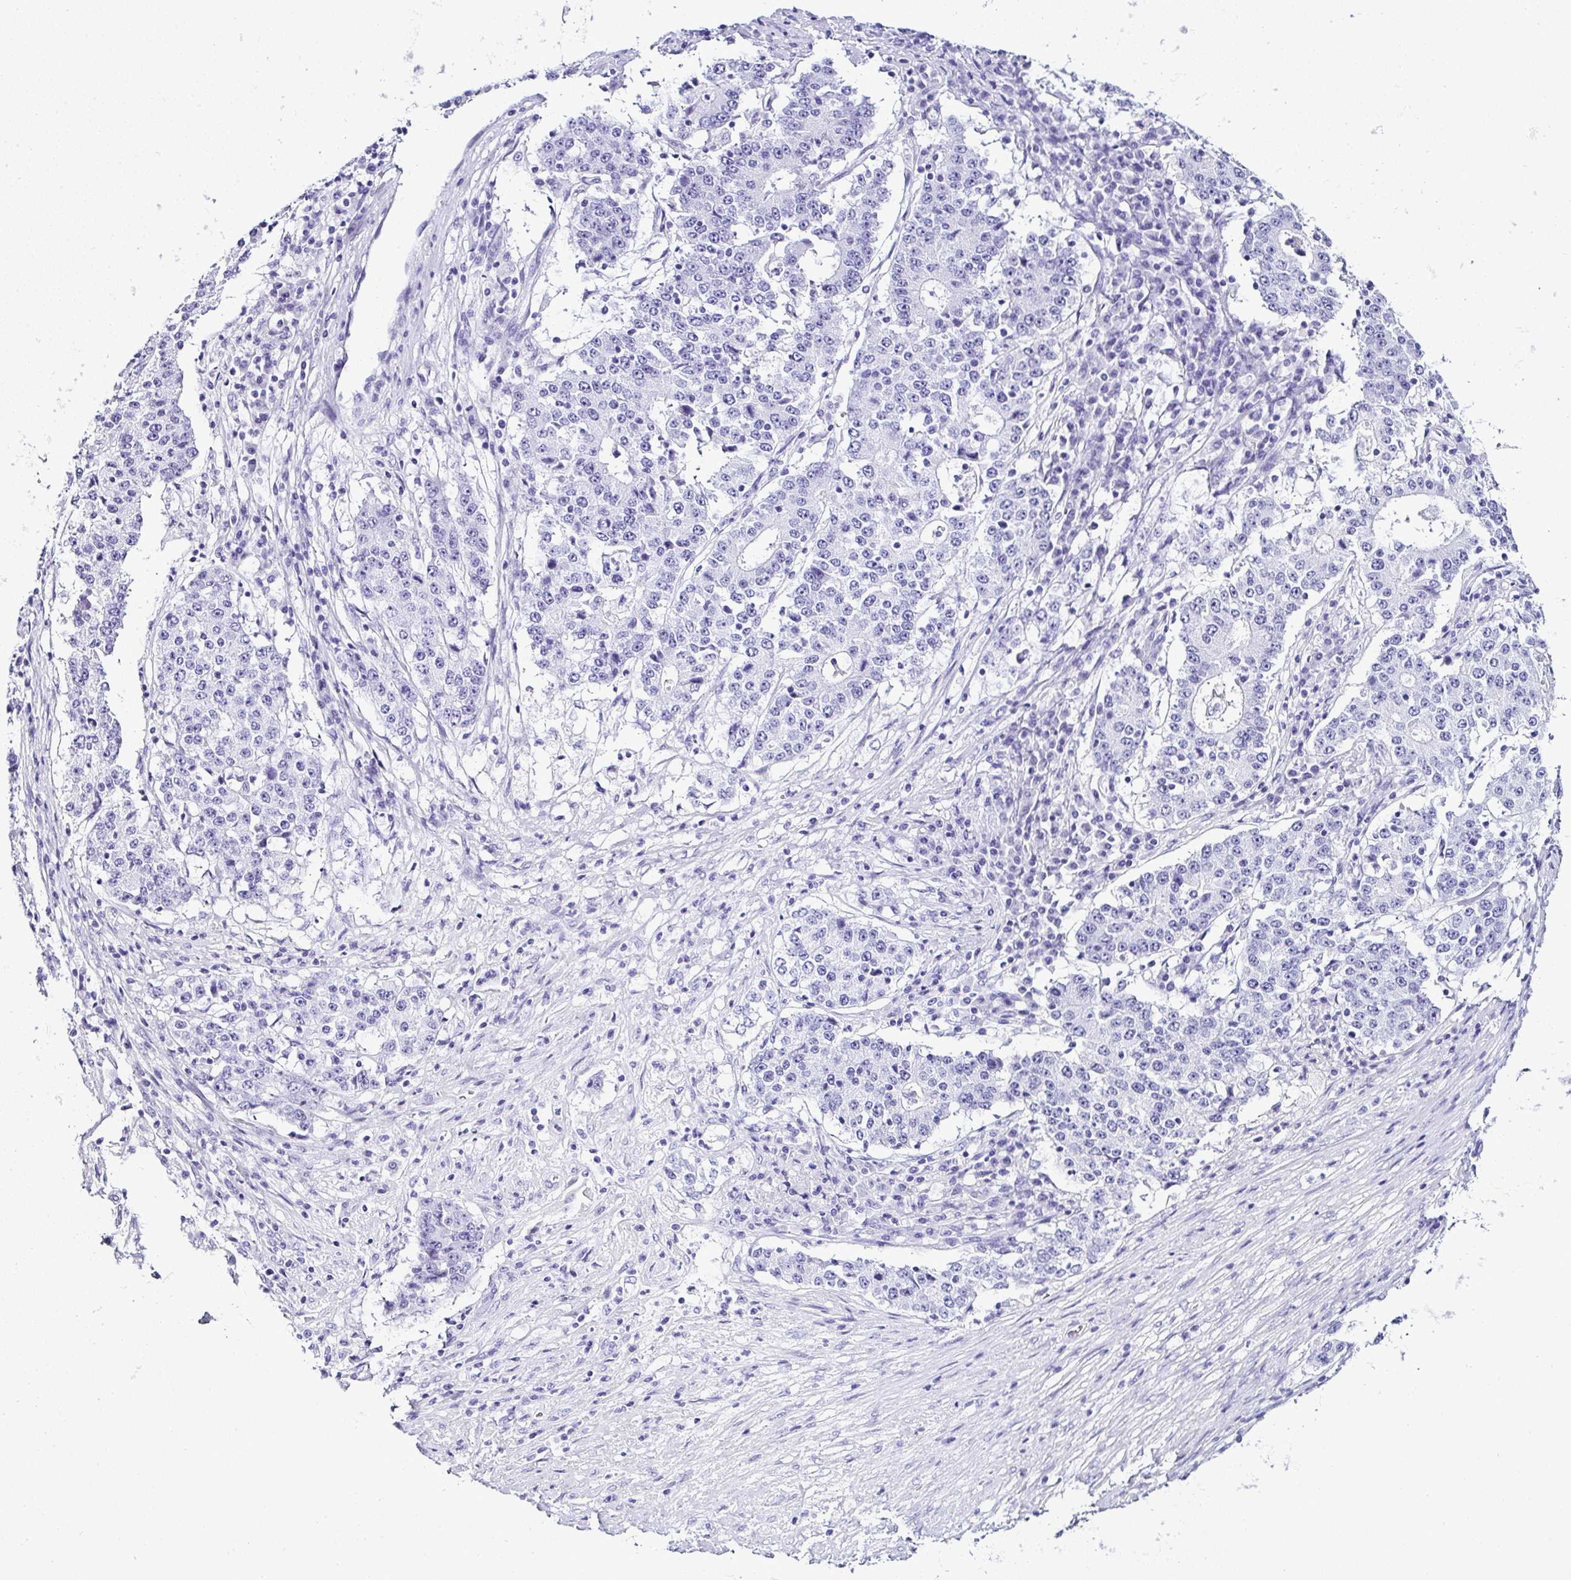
{"staining": {"intensity": "negative", "quantity": "none", "location": "none"}, "tissue": "stomach cancer", "cell_type": "Tumor cells", "image_type": "cancer", "snomed": [{"axis": "morphology", "description": "Adenocarcinoma, NOS"}, {"axis": "topography", "description": "Stomach"}], "caption": "DAB immunohistochemical staining of adenocarcinoma (stomach) exhibits no significant positivity in tumor cells.", "gene": "SERPINB3", "patient": {"sex": "male", "age": 59}}